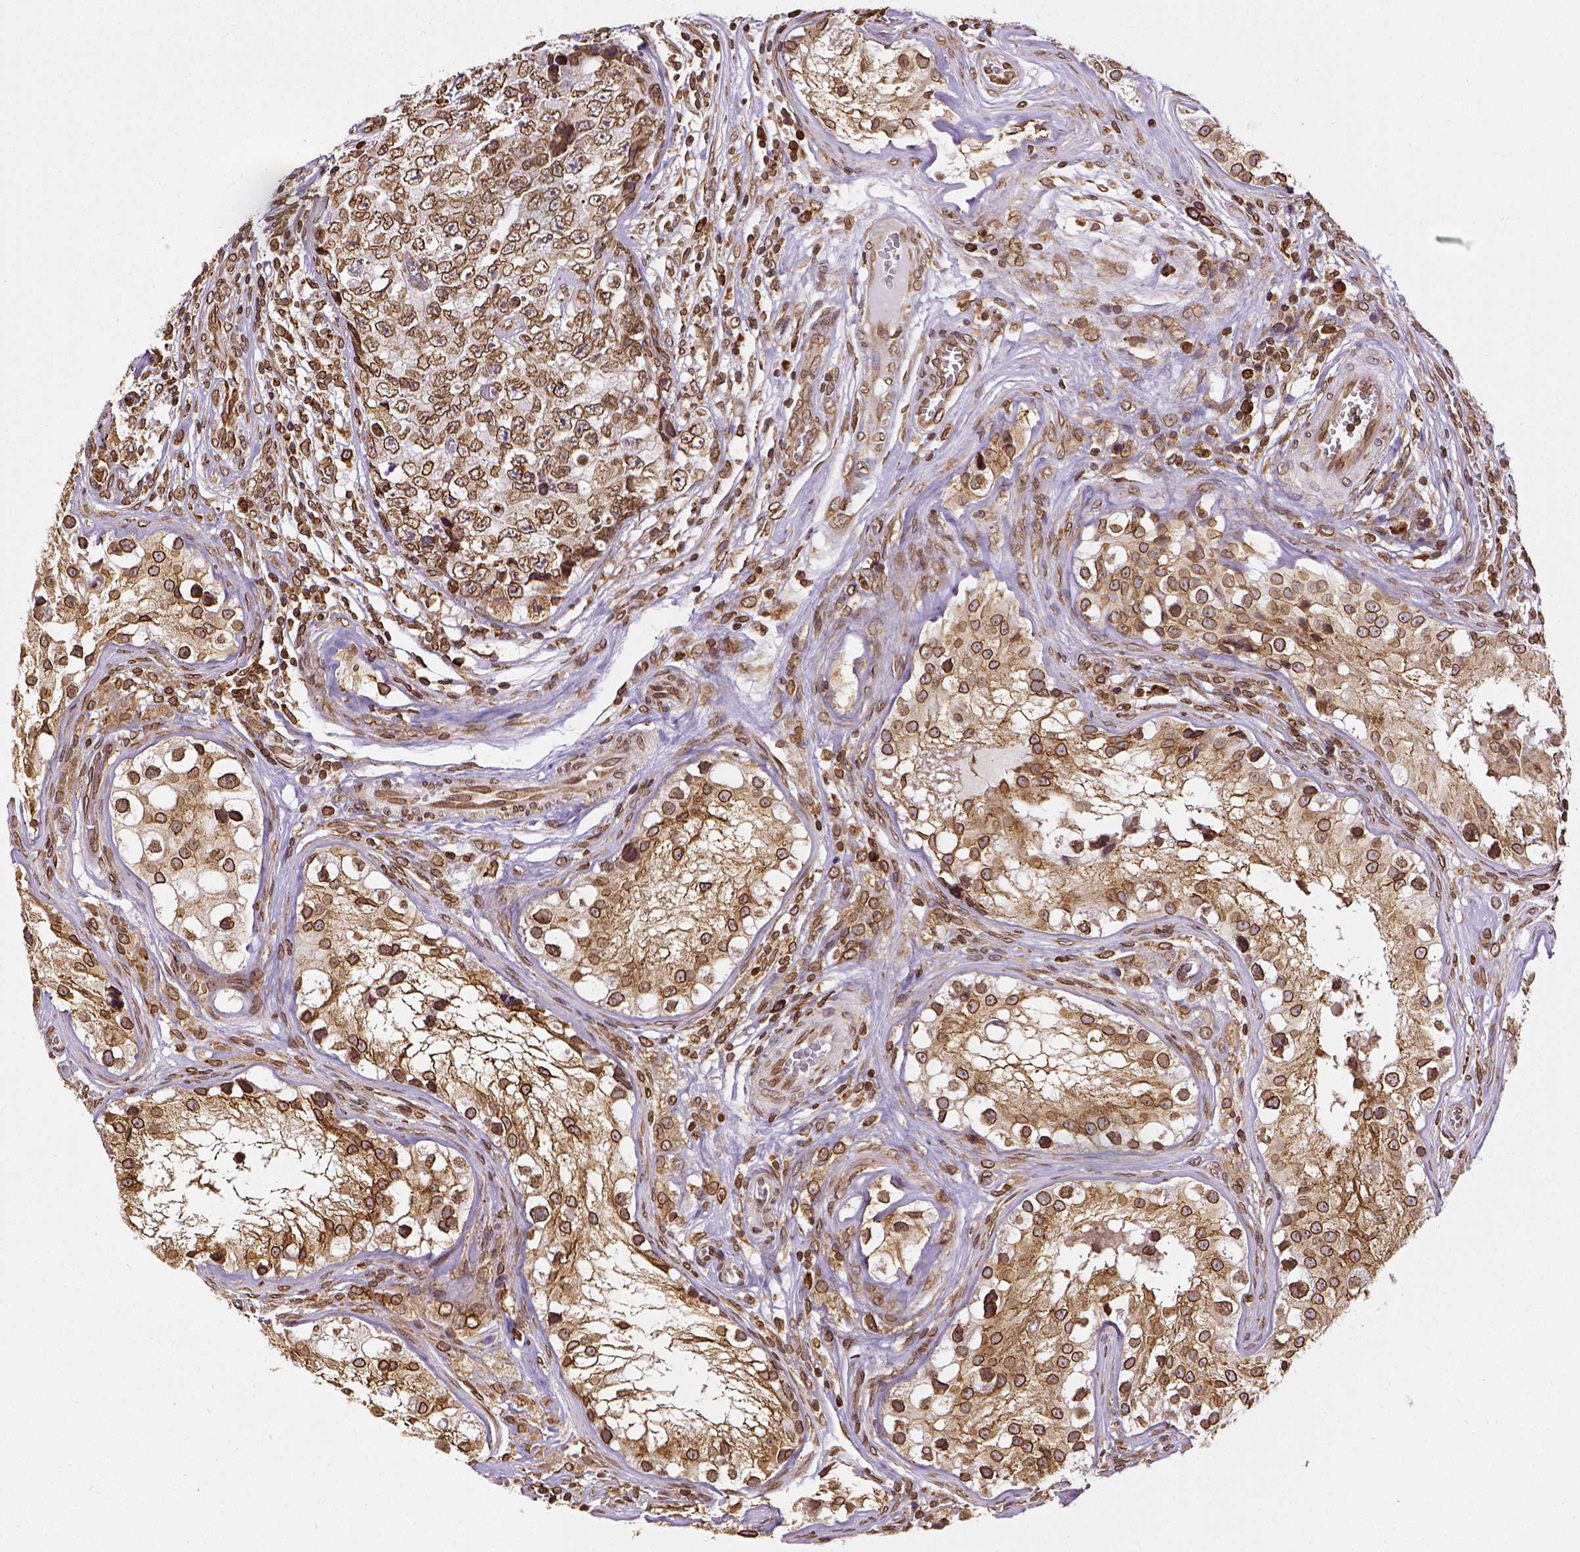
{"staining": {"intensity": "strong", "quantity": ">75%", "location": "cytoplasmic/membranous,nuclear"}, "tissue": "testis cancer", "cell_type": "Tumor cells", "image_type": "cancer", "snomed": [{"axis": "morphology", "description": "Carcinoma, Embryonal, NOS"}, {"axis": "topography", "description": "Testis"}], "caption": "About >75% of tumor cells in human testis cancer (embryonal carcinoma) exhibit strong cytoplasmic/membranous and nuclear protein expression as visualized by brown immunohistochemical staining.", "gene": "MTDH", "patient": {"sex": "male", "age": 18}}